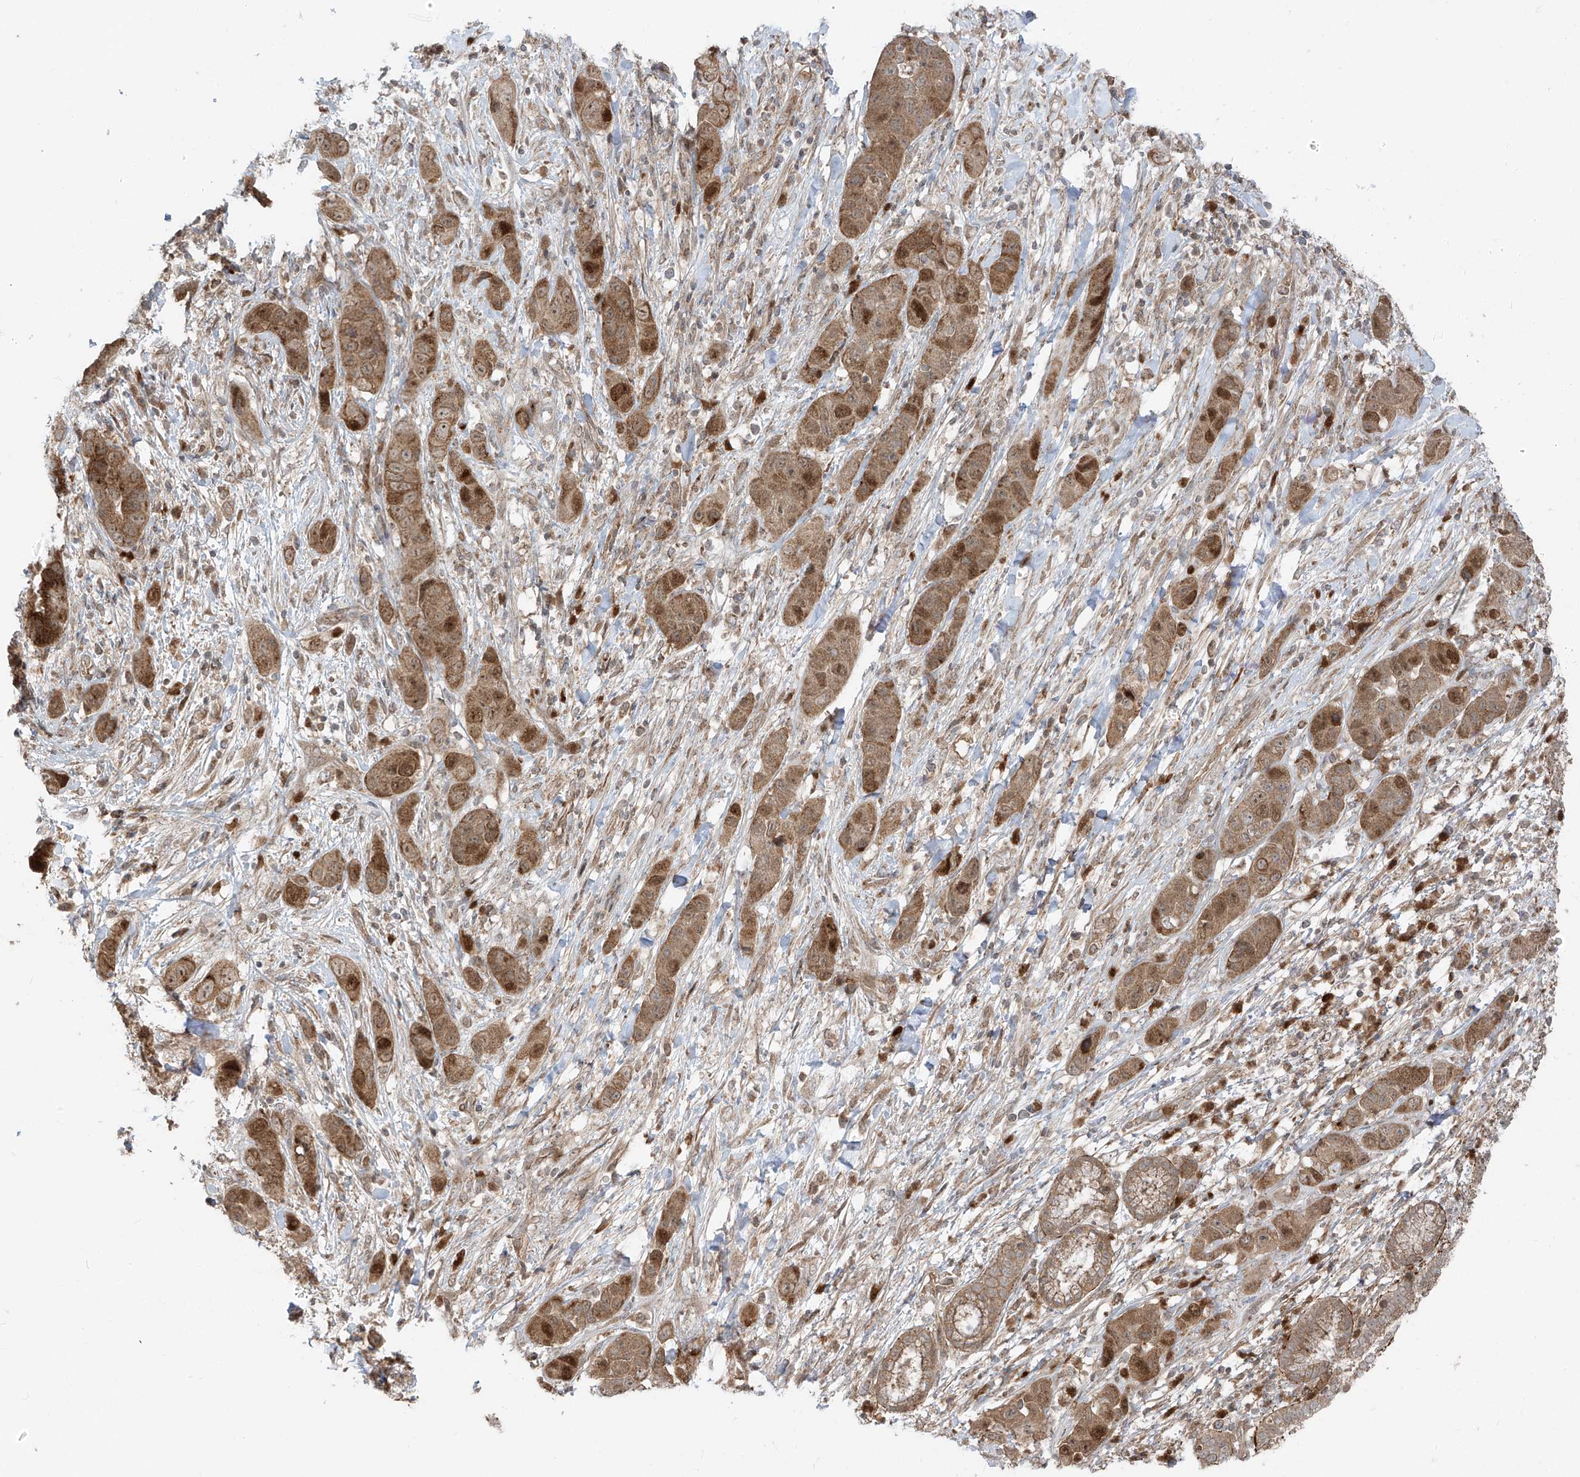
{"staining": {"intensity": "moderate", "quantity": ">75%", "location": "cytoplasmic/membranous,nuclear"}, "tissue": "liver cancer", "cell_type": "Tumor cells", "image_type": "cancer", "snomed": [{"axis": "morphology", "description": "Cholangiocarcinoma"}, {"axis": "topography", "description": "Liver"}], "caption": "This is an image of IHC staining of liver cancer (cholangiocarcinoma), which shows moderate staining in the cytoplasmic/membranous and nuclear of tumor cells.", "gene": "PDE11A", "patient": {"sex": "female", "age": 52}}